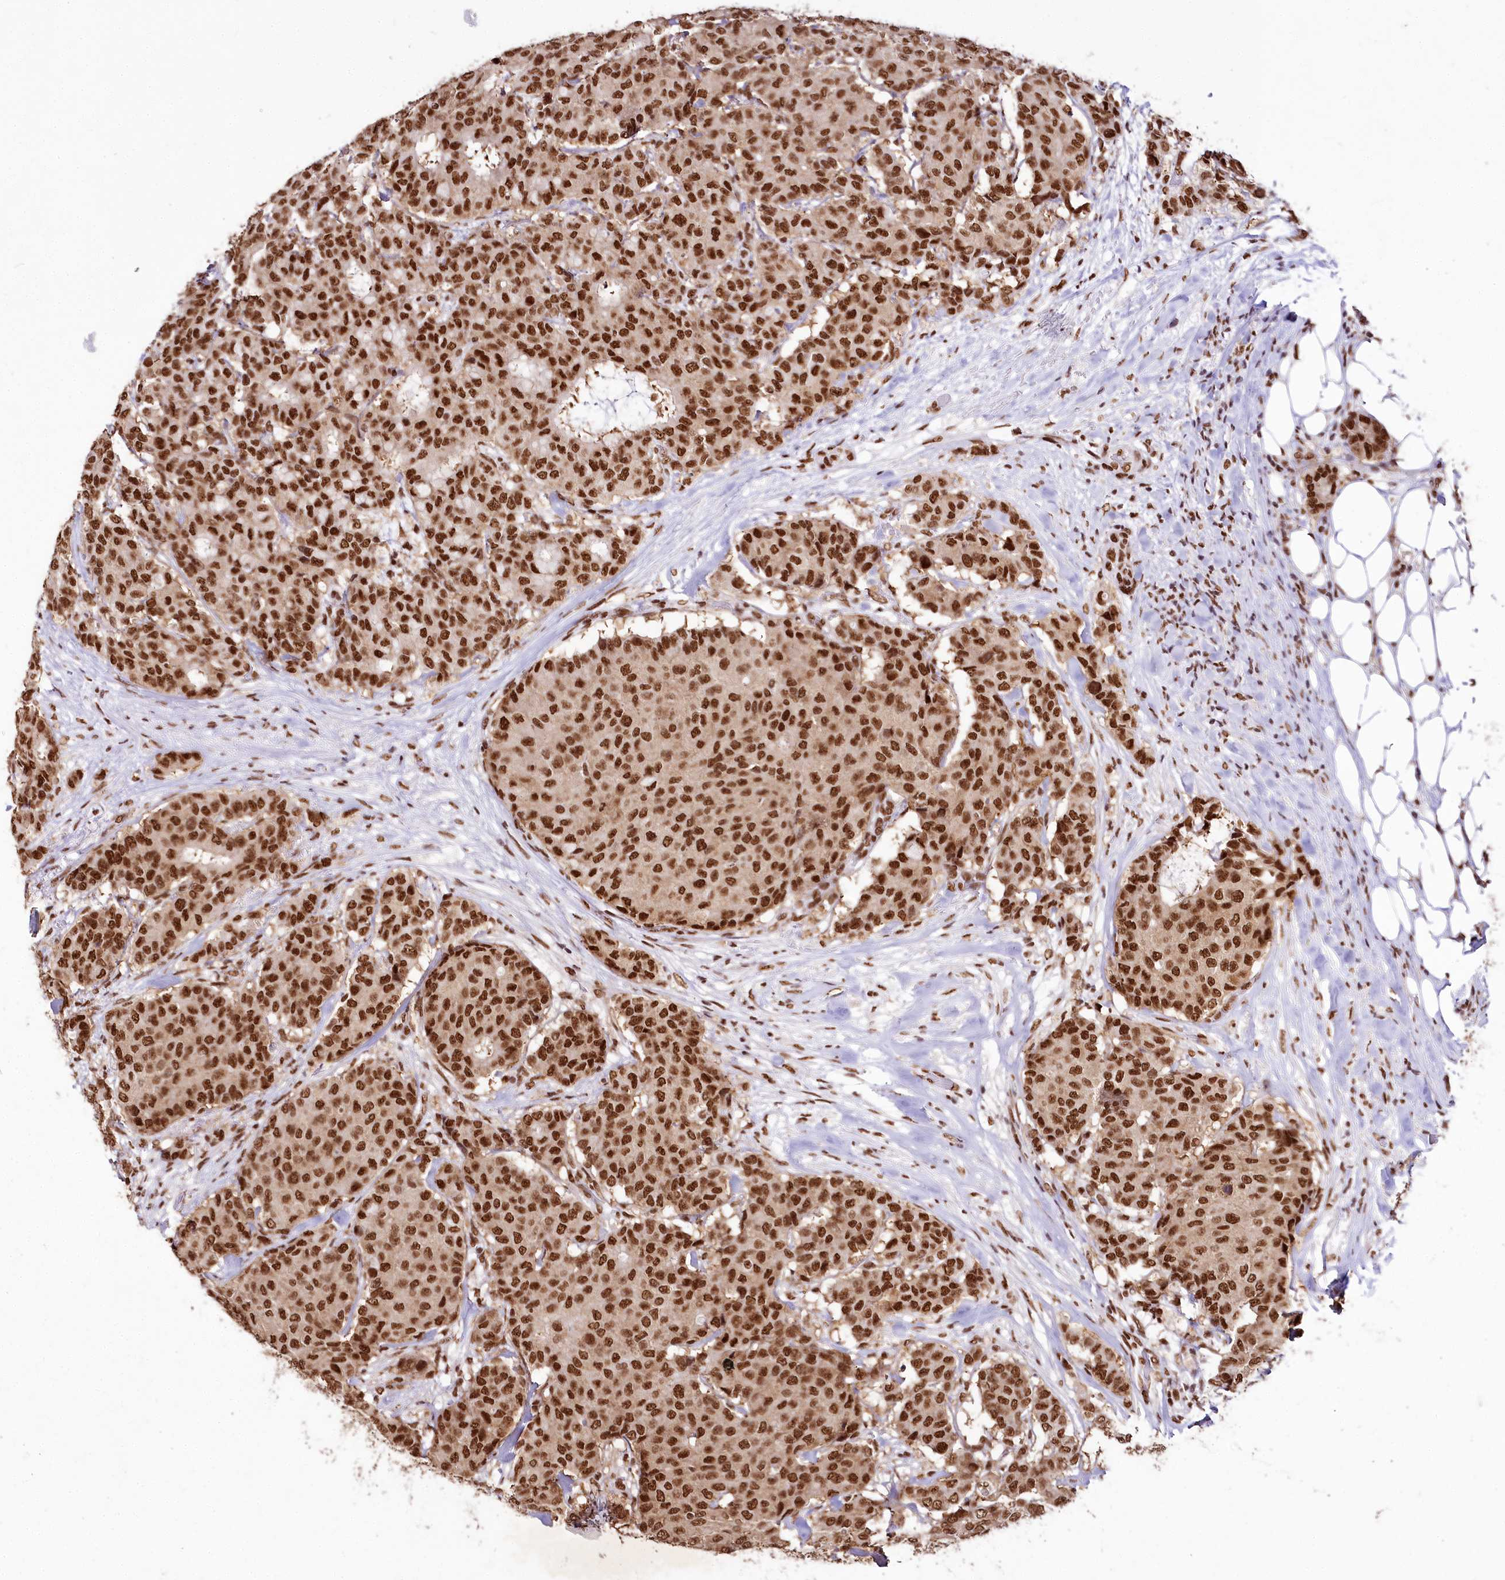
{"staining": {"intensity": "strong", "quantity": ">75%", "location": "nuclear"}, "tissue": "breast cancer", "cell_type": "Tumor cells", "image_type": "cancer", "snomed": [{"axis": "morphology", "description": "Duct carcinoma"}, {"axis": "topography", "description": "Breast"}], "caption": "Brown immunohistochemical staining in breast cancer (infiltrating ductal carcinoma) exhibits strong nuclear staining in about >75% of tumor cells. Nuclei are stained in blue.", "gene": "SMARCE1", "patient": {"sex": "female", "age": 75}}